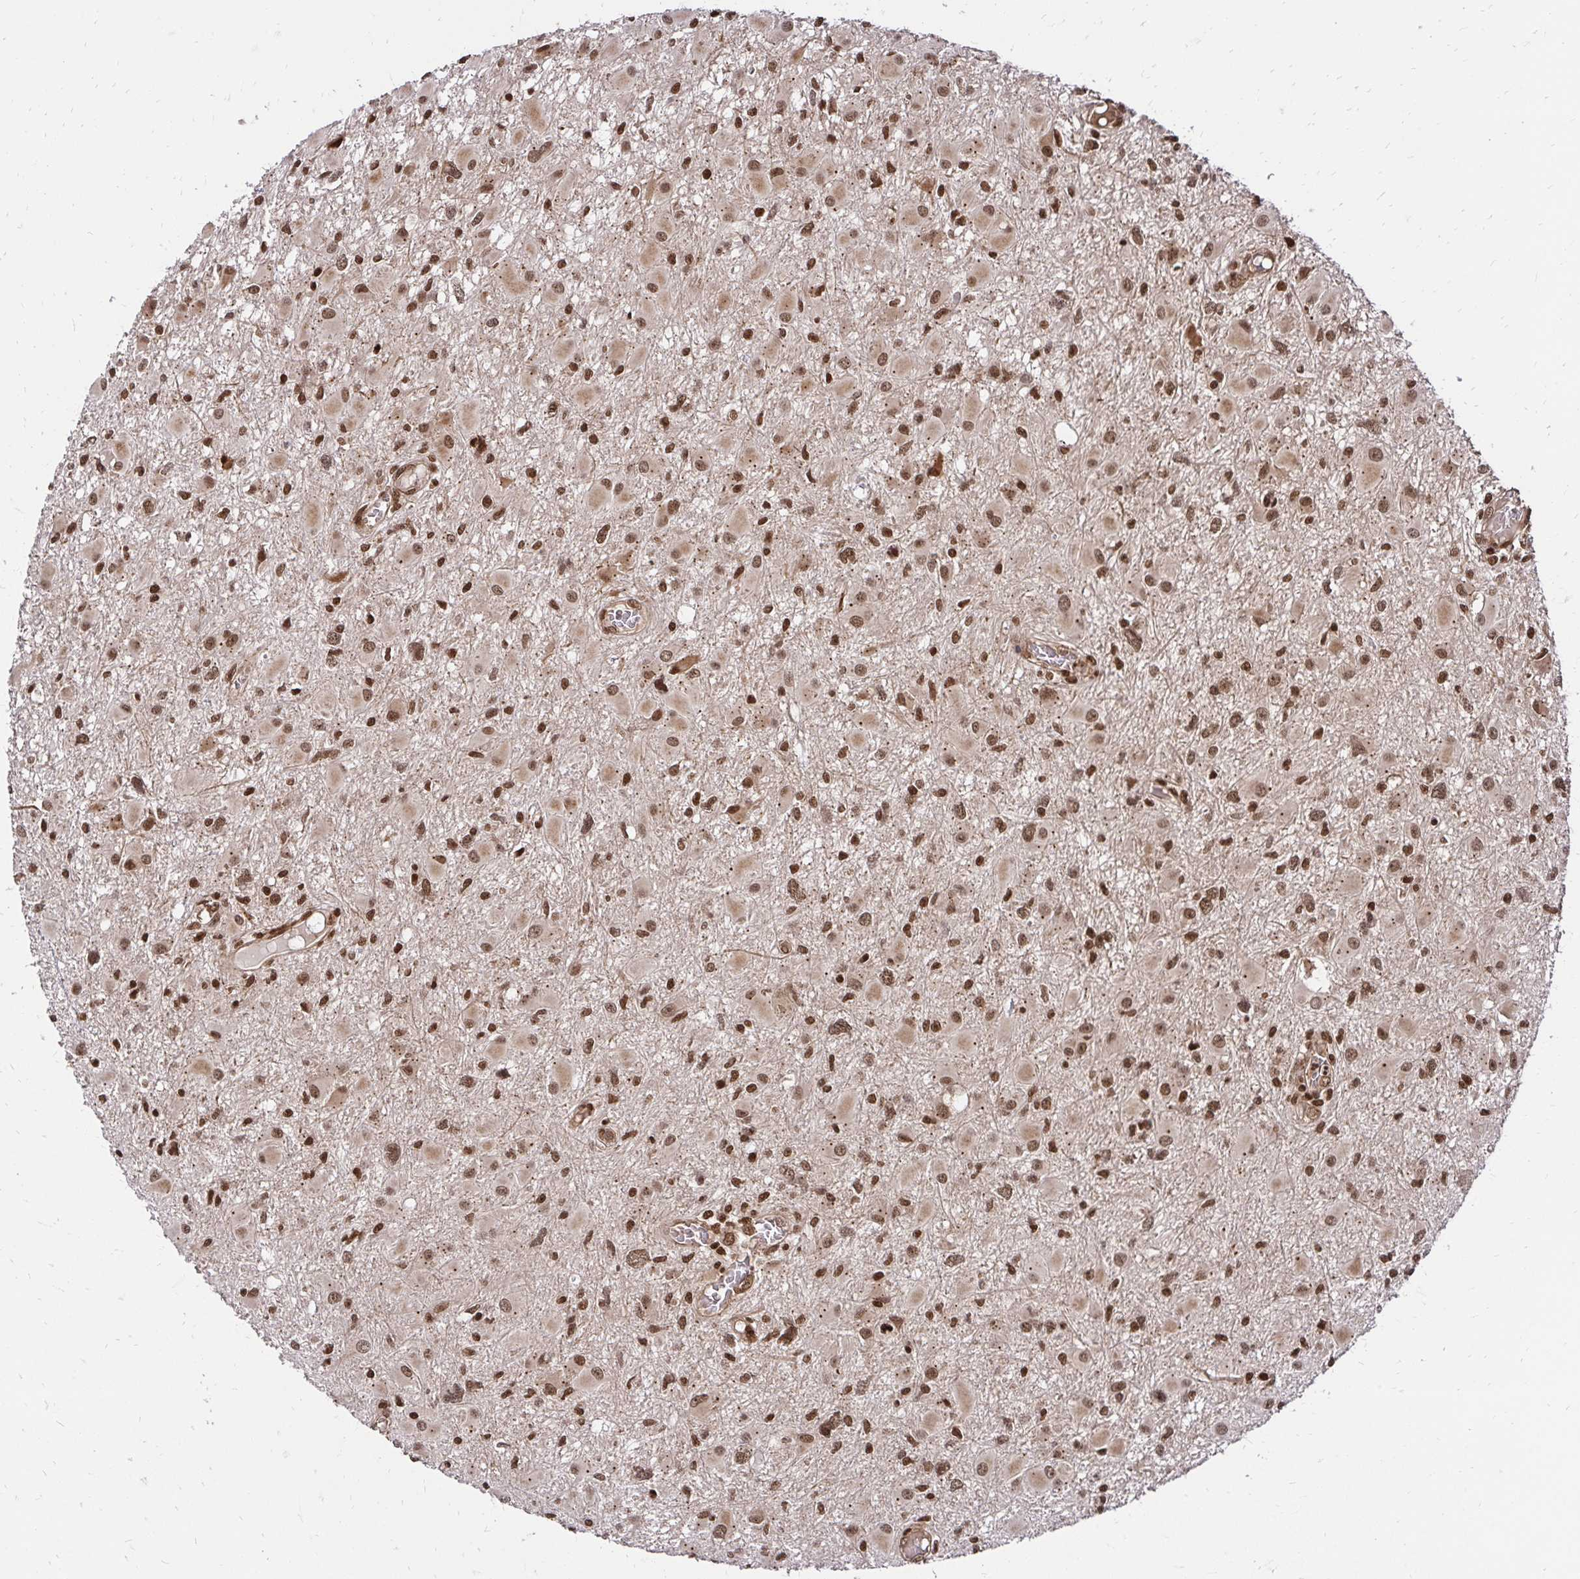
{"staining": {"intensity": "moderate", "quantity": ">75%", "location": "nuclear"}, "tissue": "glioma", "cell_type": "Tumor cells", "image_type": "cancer", "snomed": [{"axis": "morphology", "description": "Glioma, malignant, High grade"}, {"axis": "topography", "description": "Brain"}], "caption": "A brown stain highlights moderate nuclear staining of a protein in glioma tumor cells.", "gene": "GLYR1", "patient": {"sex": "male", "age": 54}}